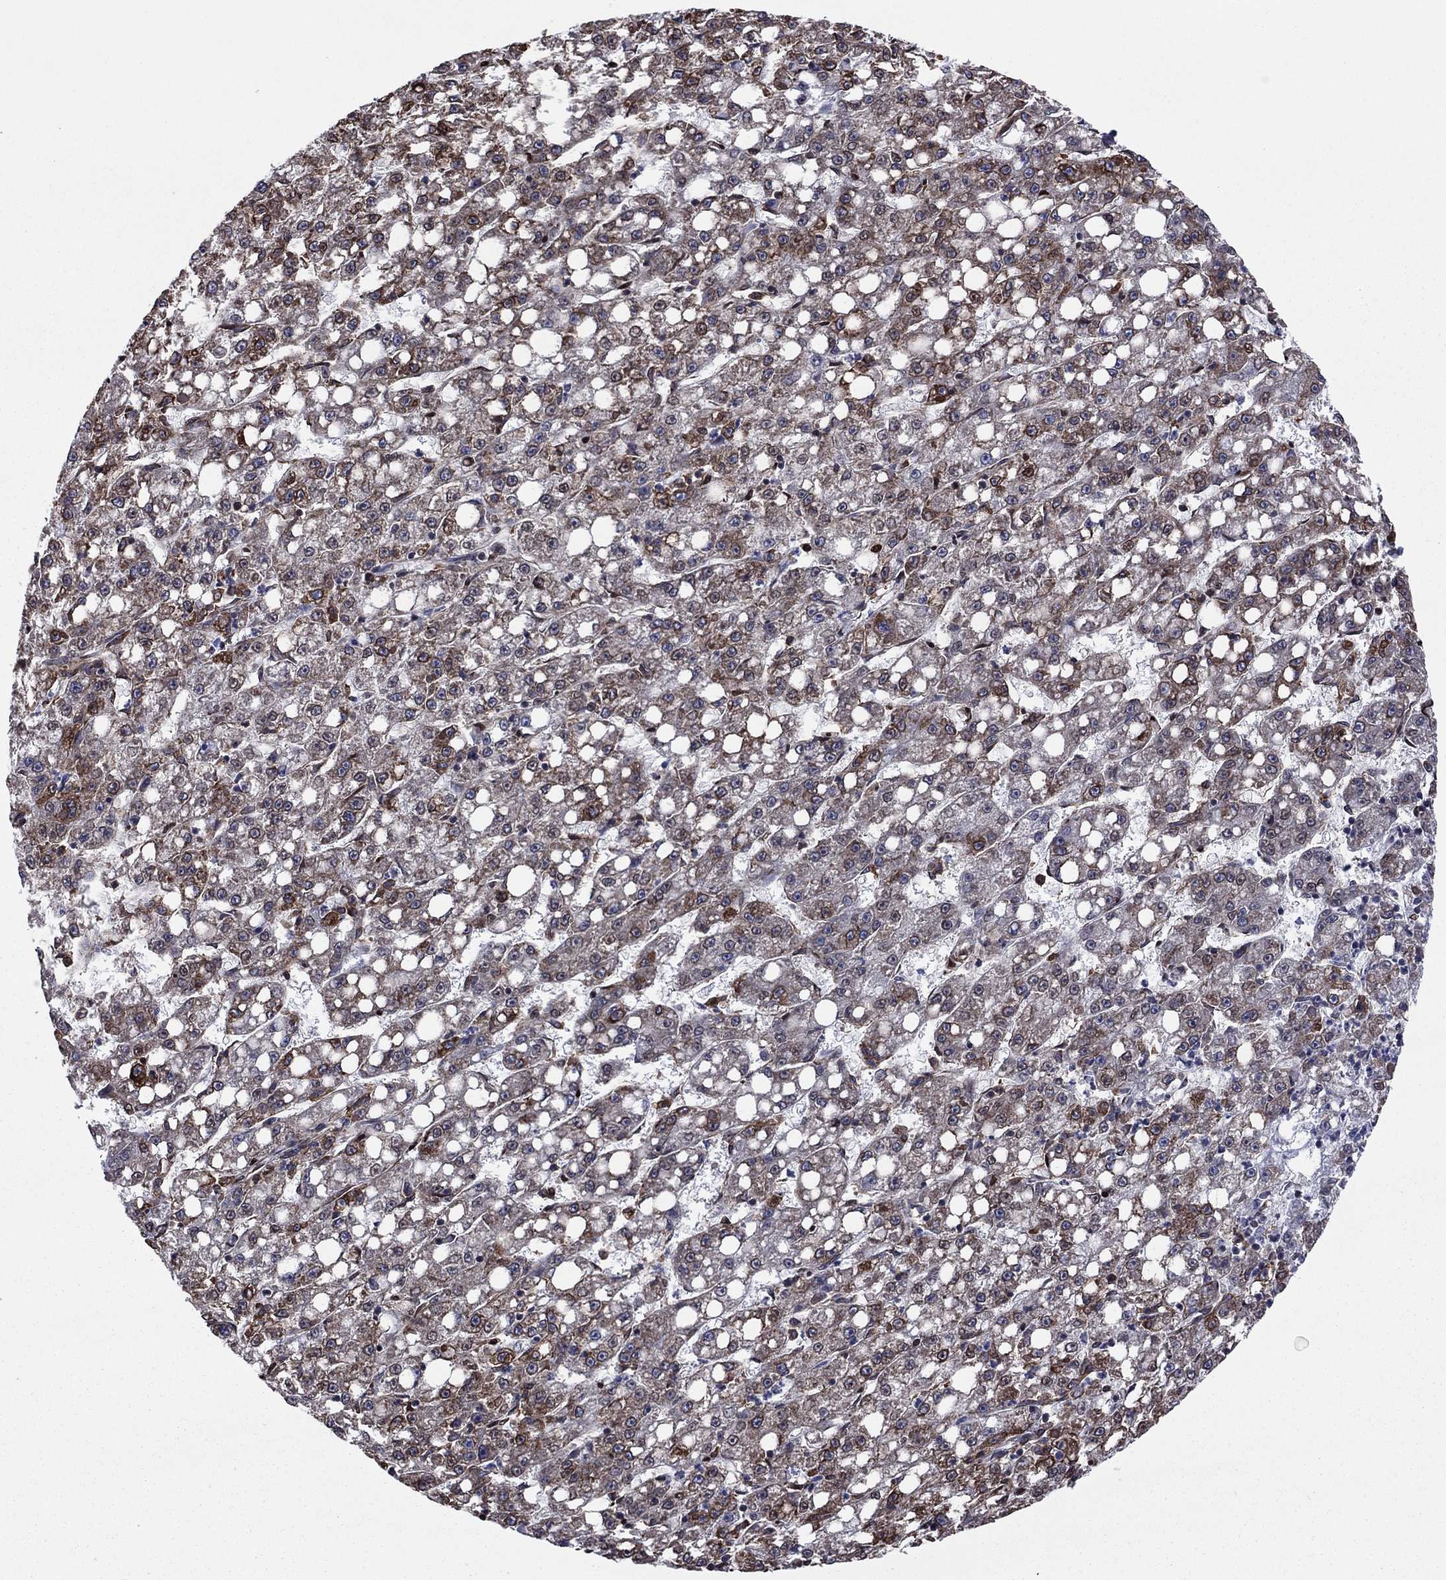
{"staining": {"intensity": "strong", "quantity": "25%-75%", "location": "cytoplasmic/membranous"}, "tissue": "liver cancer", "cell_type": "Tumor cells", "image_type": "cancer", "snomed": [{"axis": "morphology", "description": "Carcinoma, Hepatocellular, NOS"}, {"axis": "topography", "description": "Liver"}], "caption": "There is high levels of strong cytoplasmic/membranous positivity in tumor cells of liver hepatocellular carcinoma, as demonstrated by immunohistochemical staining (brown color).", "gene": "YBX1", "patient": {"sex": "female", "age": 65}}